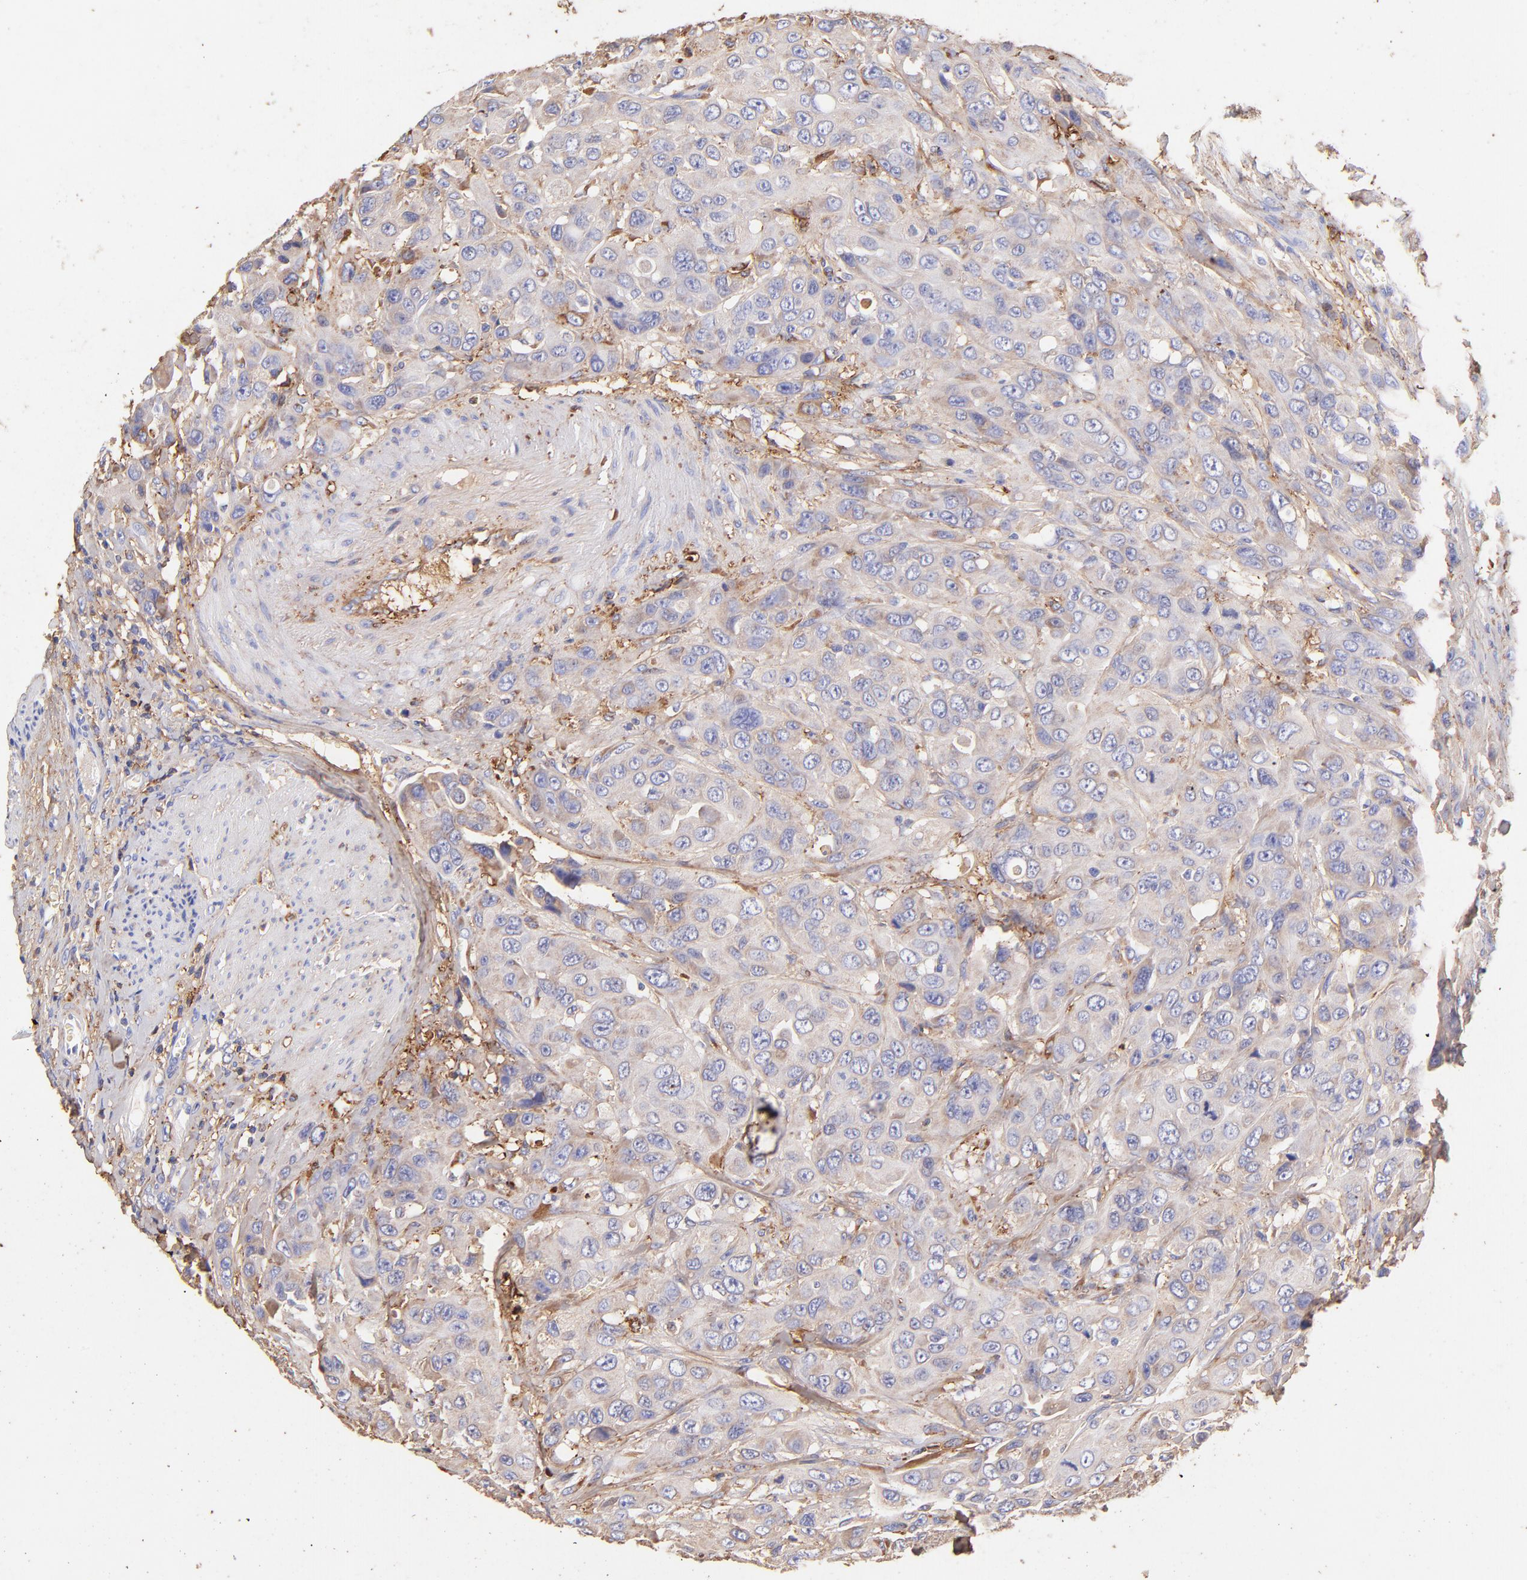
{"staining": {"intensity": "weak", "quantity": "25%-75%", "location": "cytoplasmic/membranous"}, "tissue": "urothelial cancer", "cell_type": "Tumor cells", "image_type": "cancer", "snomed": [{"axis": "morphology", "description": "Urothelial carcinoma, High grade"}, {"axis": "topography", "description": "Urinary bladder"}], "caption": "Human high-grade urothelial carcinoma stained for a protein (brown) displays weak cytoplasmic/membranous positive staining in about 25%-75% of tumor cells.", "gene": "BGN", "patient": {"sex": "male", "age": 73}}